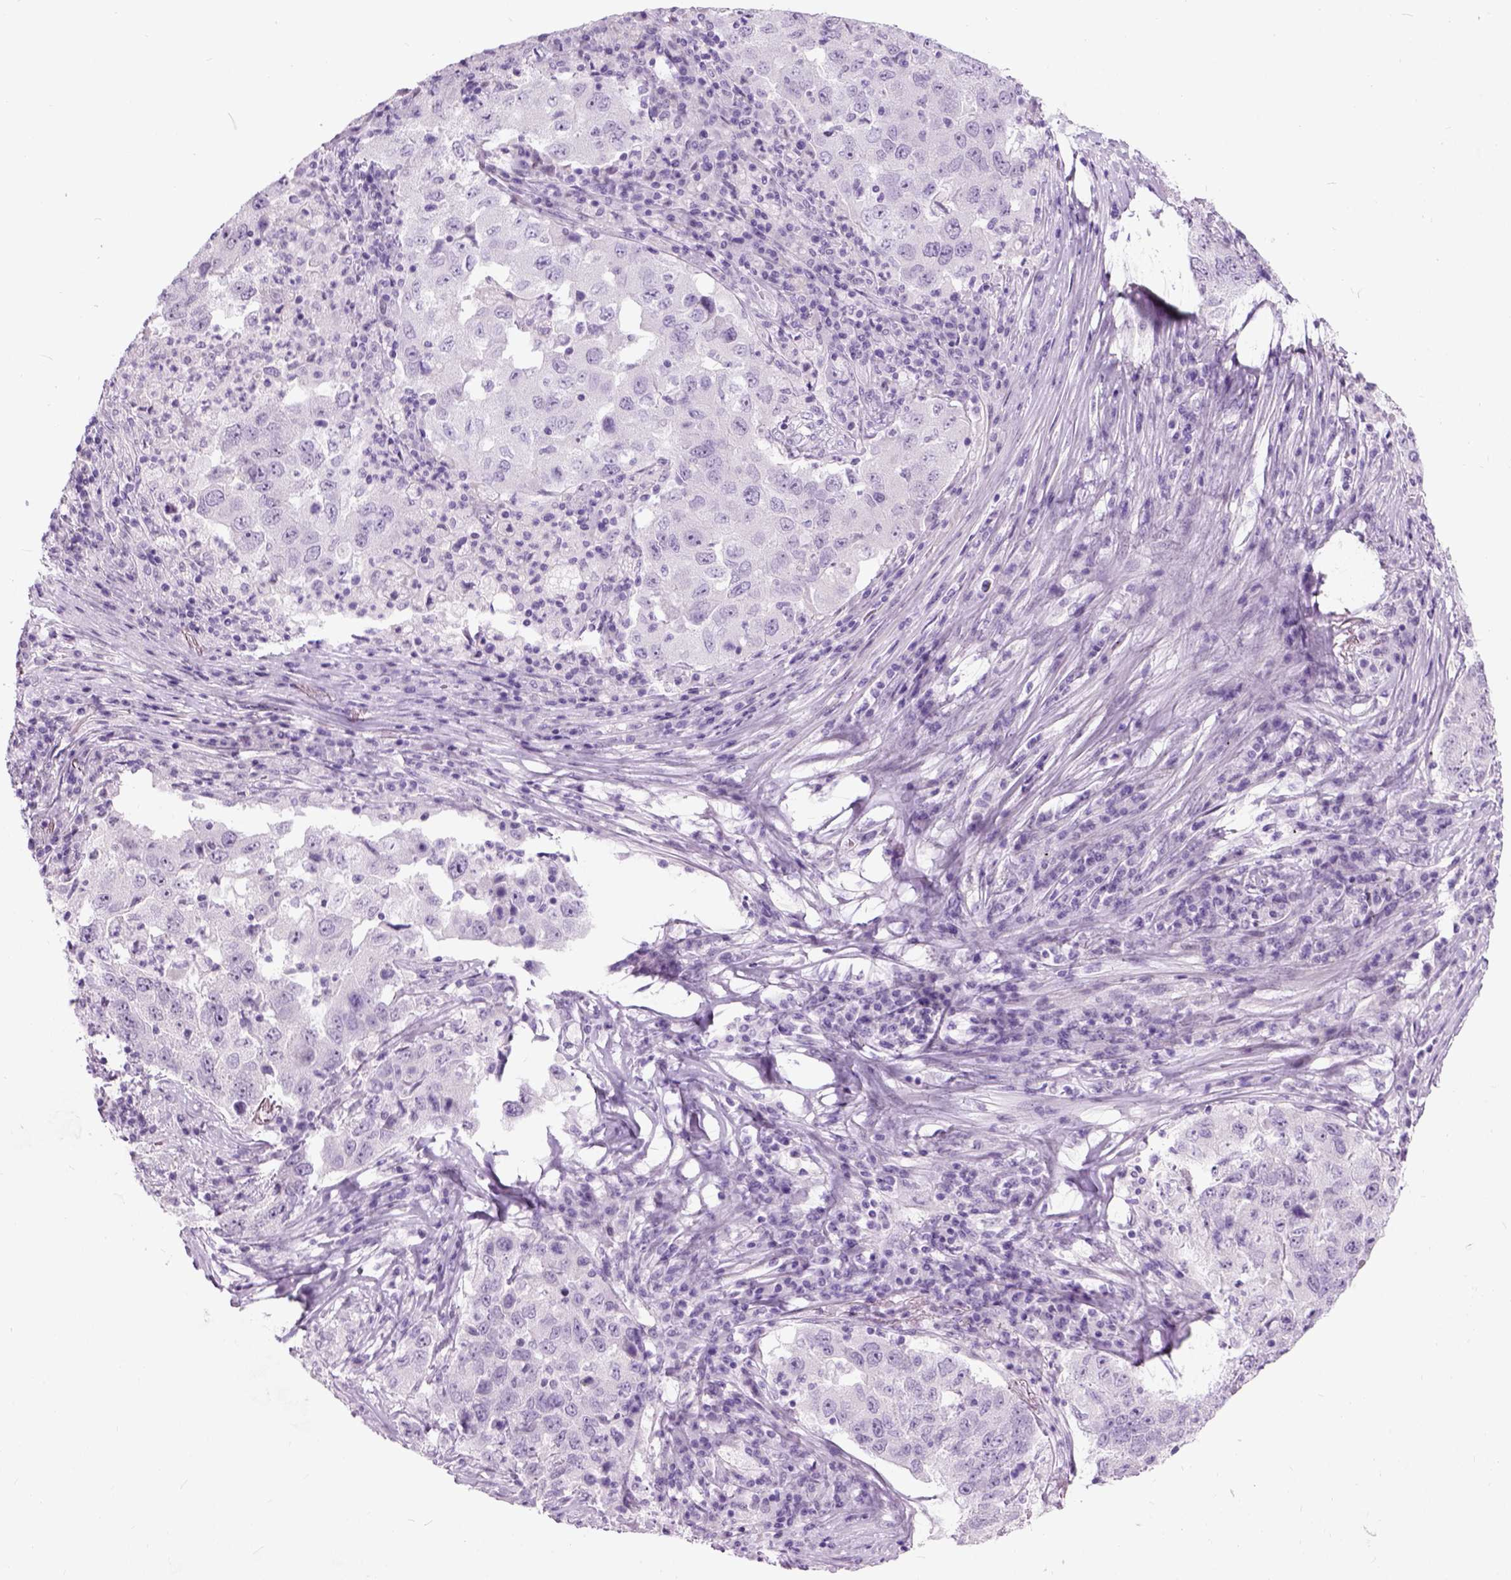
{"staining": {"intensity": "negative", "quantity": "none", "location": "none"}, "tissue": "lung cancer", "cell_type": "Tumor cells", "image_type": "cancer", "snomed": [{"axis": "morphology", "description": "Adenocarcinoma, NOS"}, {"axis": "topography", "description": "Lung"}], "caption": "An immunohistochemistry image of lung cancer is shown. There is no staining in tumor cells of lung cancer. (Immunohistochemistry (ihc), brightfield microscopy, high magnification).", "gene": "AXDND1", "patient": {"sex": "male", "age": 73}}